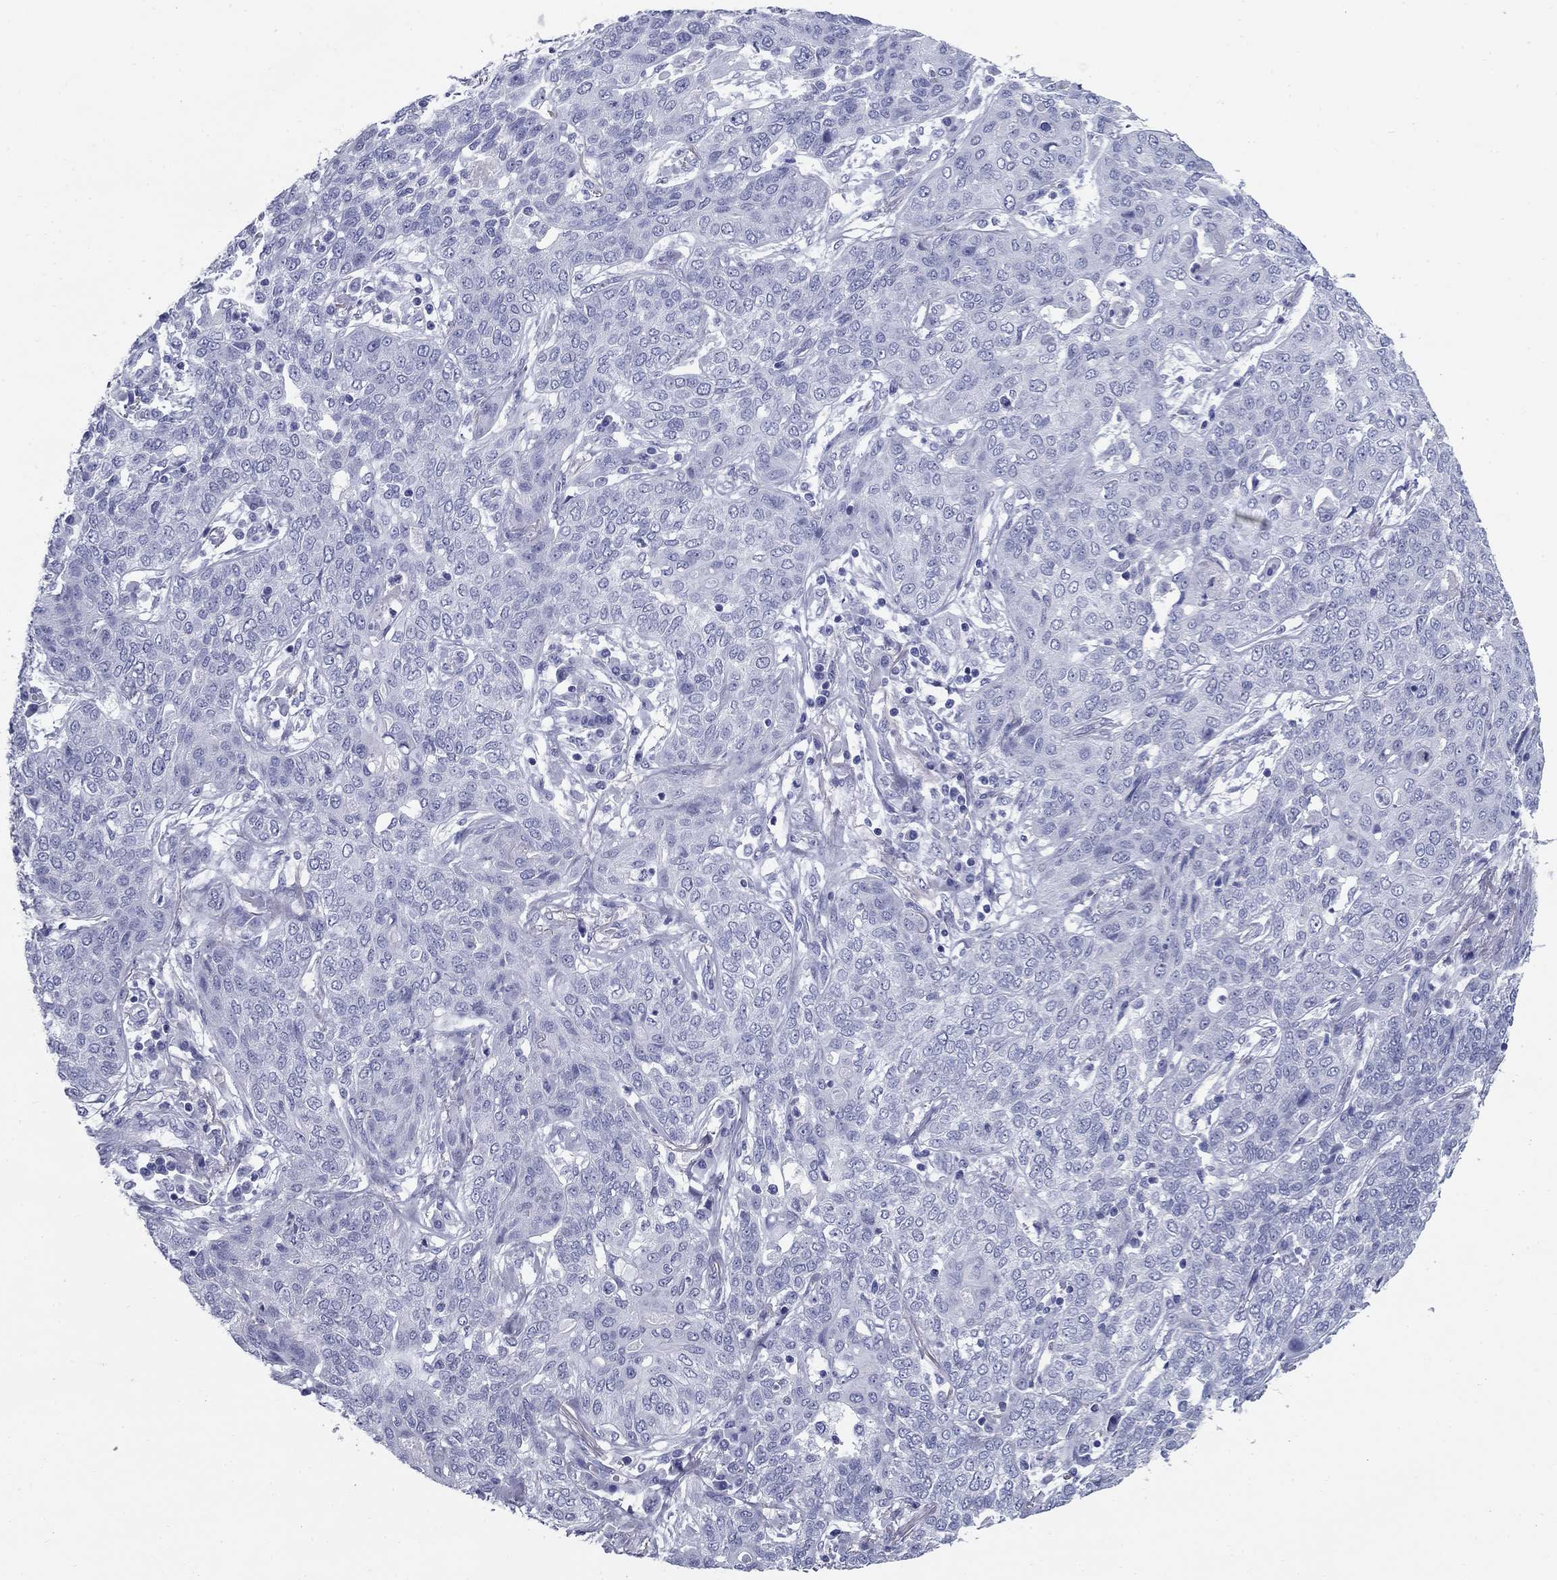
{"staining": {"intensity": "negative", "quantity": "none", "location": "none"}, "tissue": "lung cancer", "cell_type": "Tumor cells", "image_type": "cancer", "snomed": [{"axis": "morphology", "description": "Squamous cell carcinoma, NOS"}, {"axis": "topography", "description": "Lung"}], "caption": "Immunohistochemical staining of lung cancer (squamous cell carcinoma) displays no significant expression in tumor cells. The staining was performed using DAB to visualize the protein expression in brown, while the nuclei were stained in blue with hematoxylin (Magnification: 20x).", "gene": "NPPA", "patient": {"sex": "female", "age": 70}}